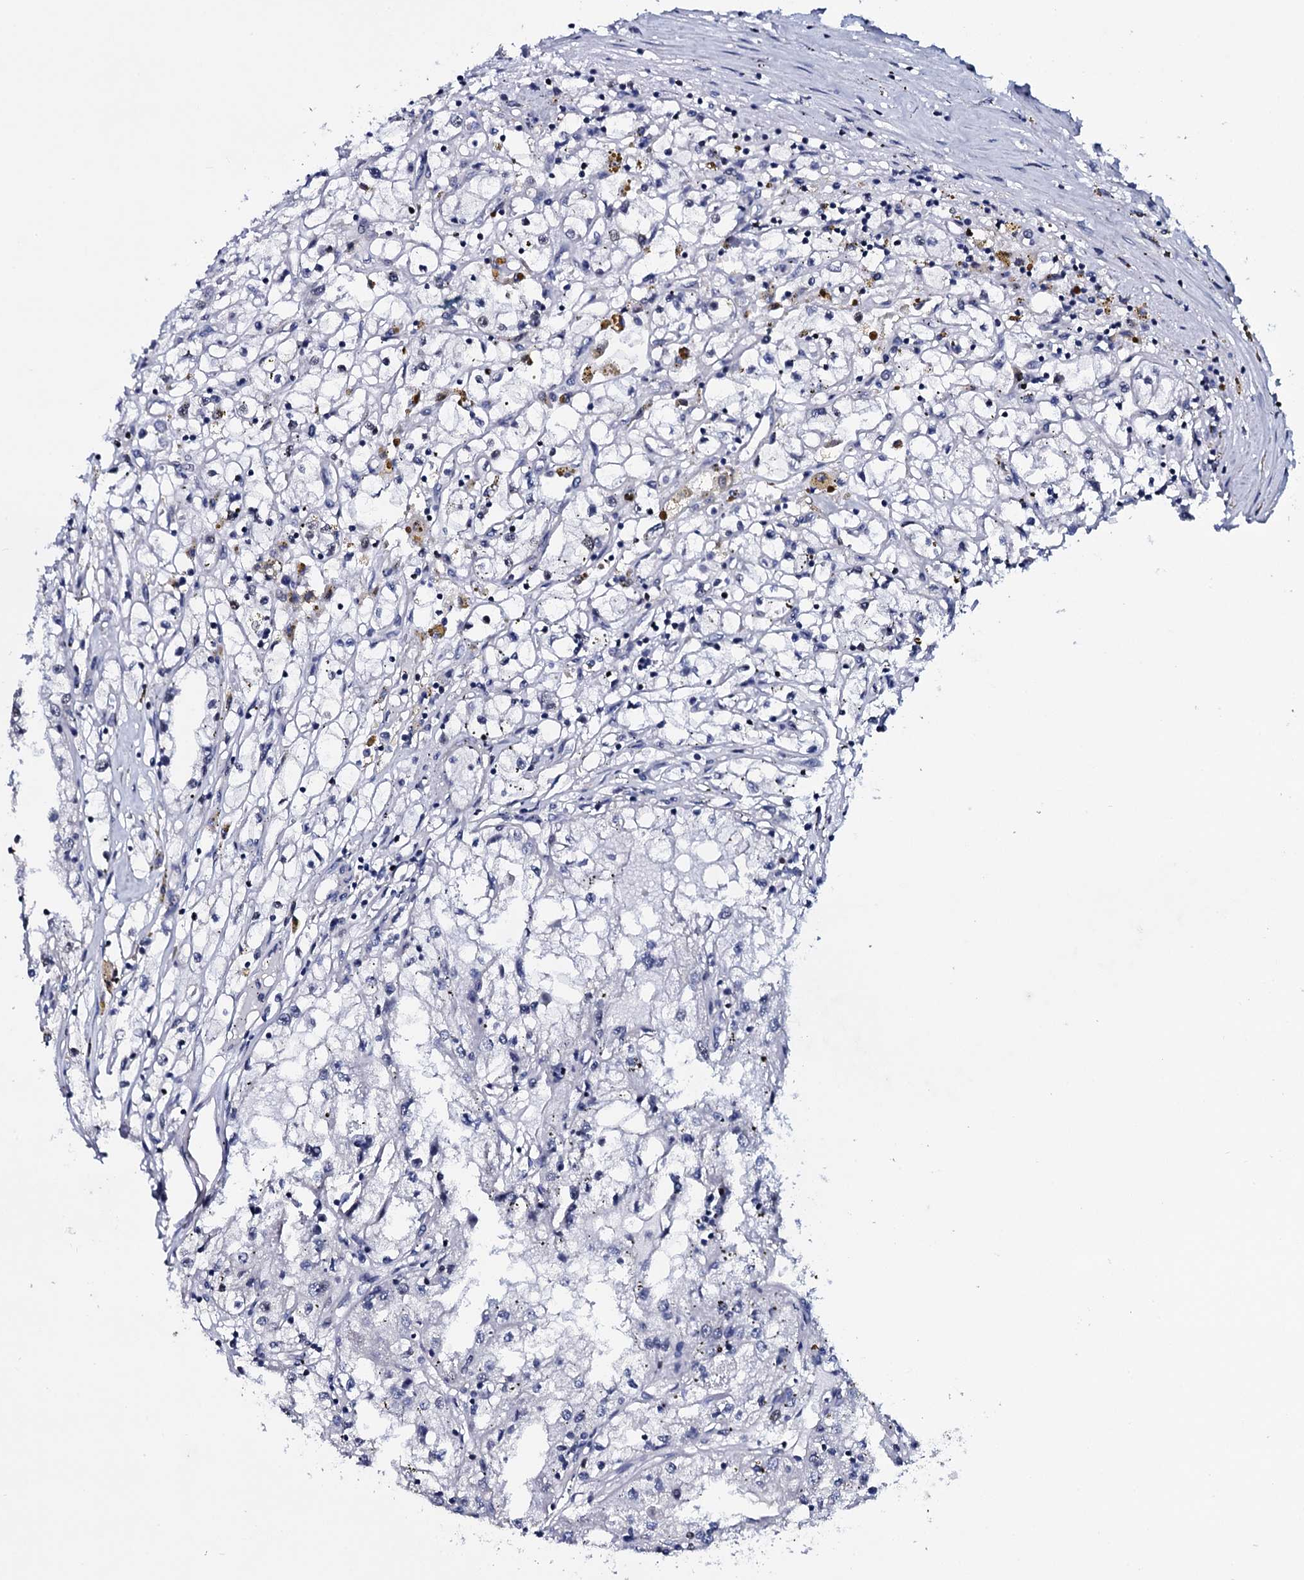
{"staining": {"intensity": "negative", "quantity": "none", "location": "none"}, "tissue": "renal cancer", "cell_type": "Tumor cells", "image_type": "cancer", "snomed": [{"axis": "morphology", "description": "Adenocarcinoma, NOS"}, {"axis": "topography", "description": "Kidney"}], "caption": "Immunohistochemical staining of renal adenocarcinoma shows no significant staining in tumor cells. Nuclei are stained in blue.", "gene": "NPM2", "patient": {"sex": "male", "age": 56}}